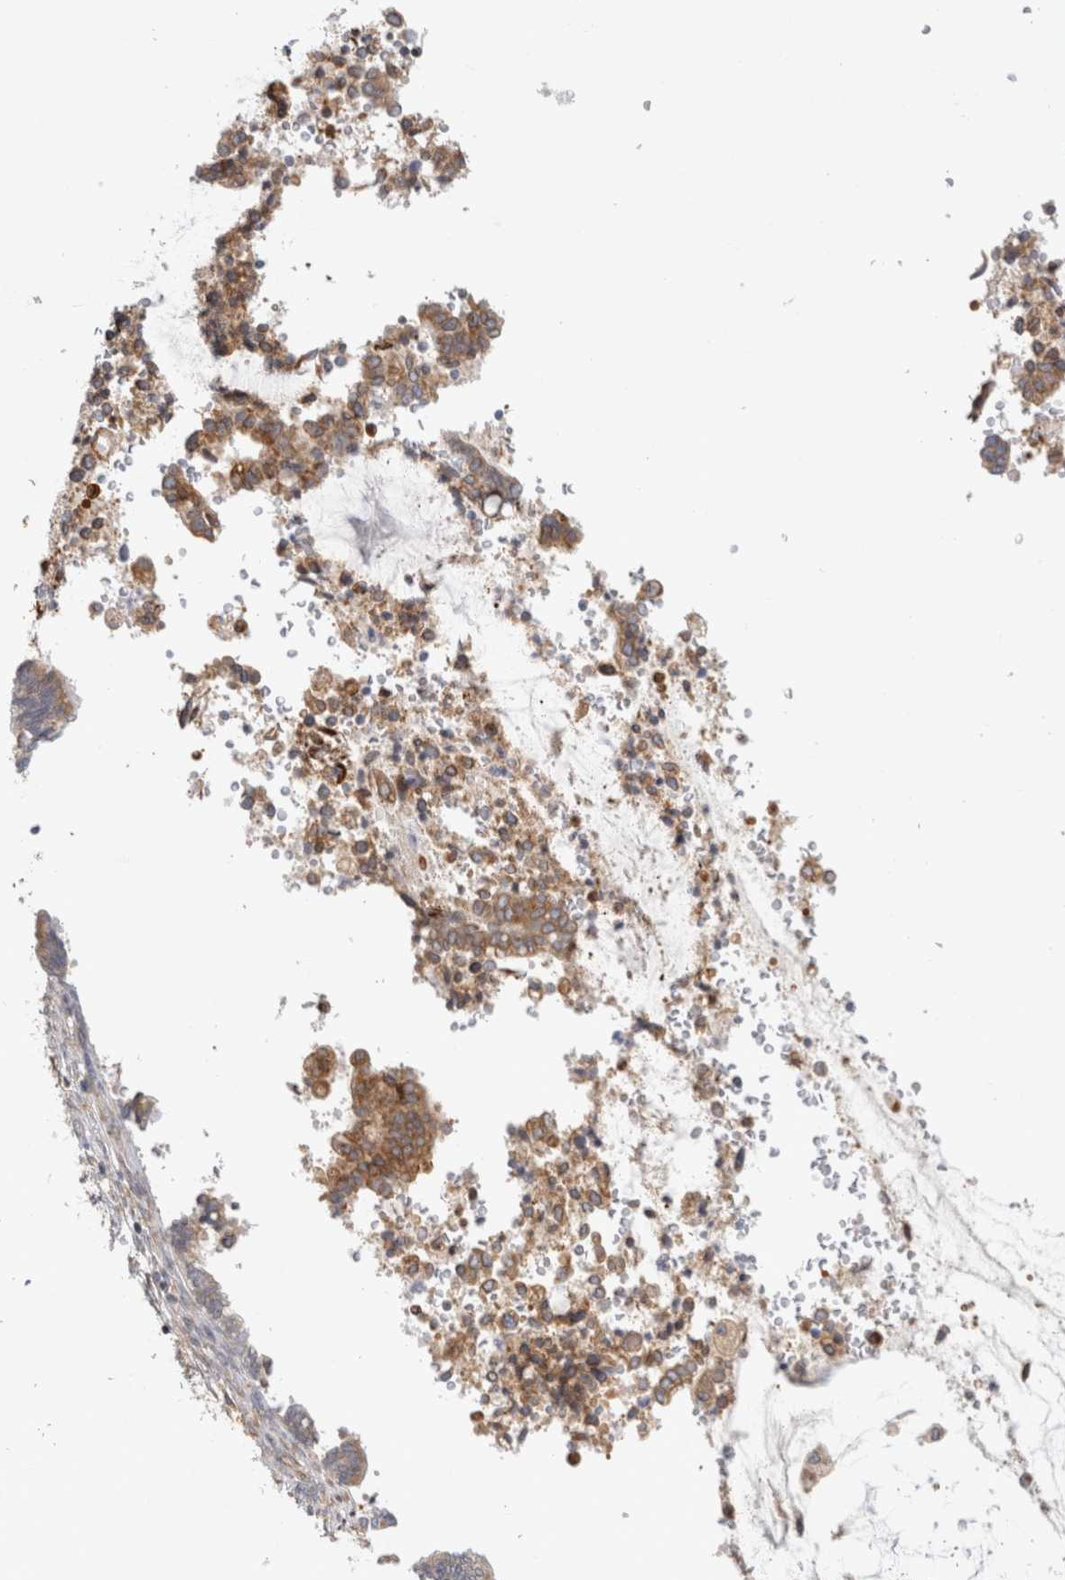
{"staining": {"intensity": "moderate", "quantity": ">75%", "location": "cytoplasmic/membranous"}, "tissue": "cervical cancer", "cell_type": "Tumor cells", "image_type": "cancer", "snomed": [{"axis": "morphology", "description": "Adenocarcinoma, NOS"}, {"axis": "topography", "description": "Cervix"}], "caption": "Immunohistochemical staining of cervical adenocarcinoma demonstrates moderate cytoplasmic/membranous protein positivity in about >75% of tumor cells.", "gene": "RPN2", "patient": {"sex": "female", "age": 44}}